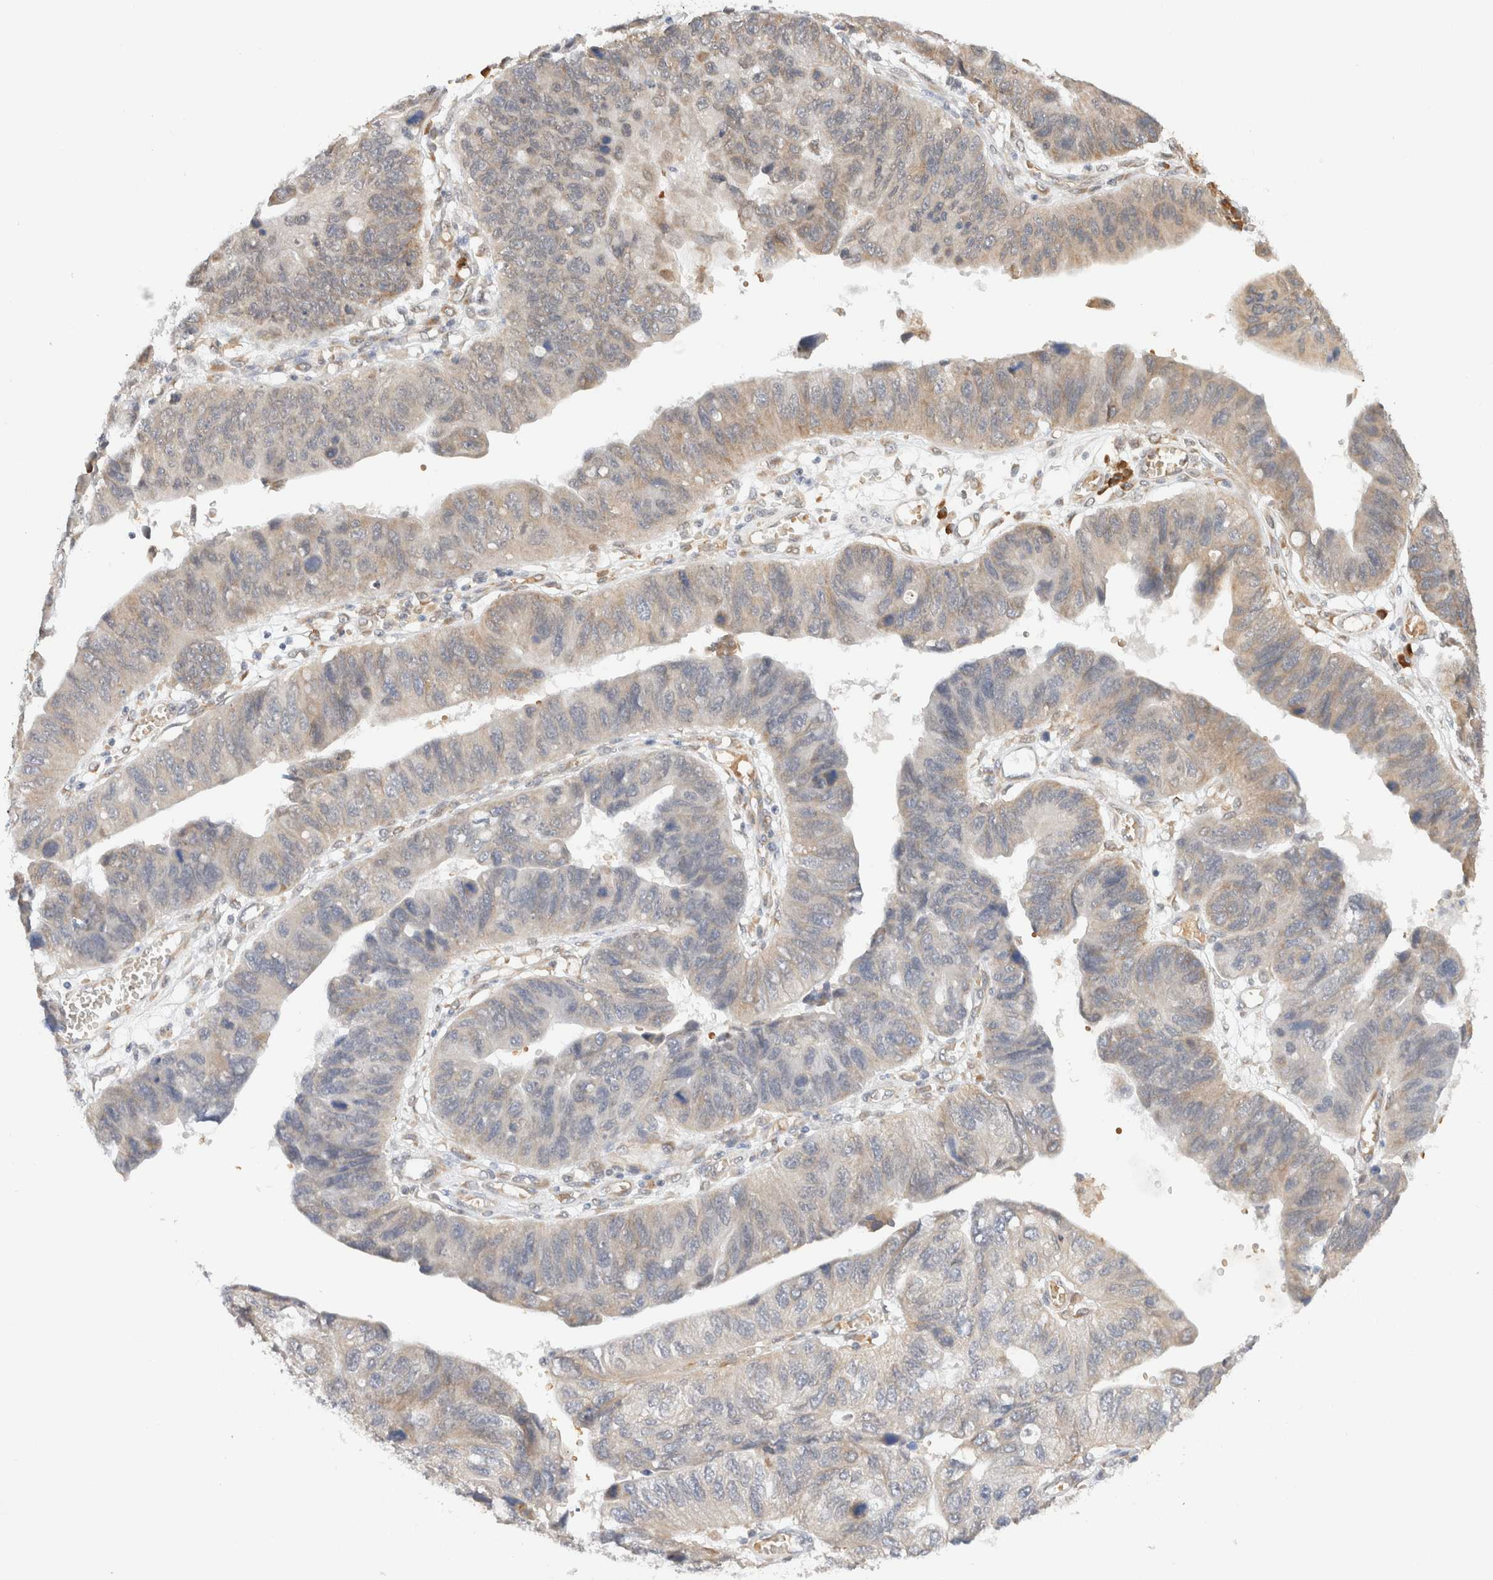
{"staining": {"intensity": "weak", "quantity": "<25%", "location": "cytoplasmic/membranous"}, "tissue": "stomach cancer", "cell_type": "Tumor cells", "image_type": "cancer", "snomed": [{"axis": "morphology", "description": "Adenocarcinoma, NOS"}, {"axis": "topography", "description": "Stomach"}], "caption": "Stomach cancer was stained to show a protein in brown. There is no significant staining in tumor cells.", "gene": "SYVN1", "patient": {"sex": "male", "age": 59}}